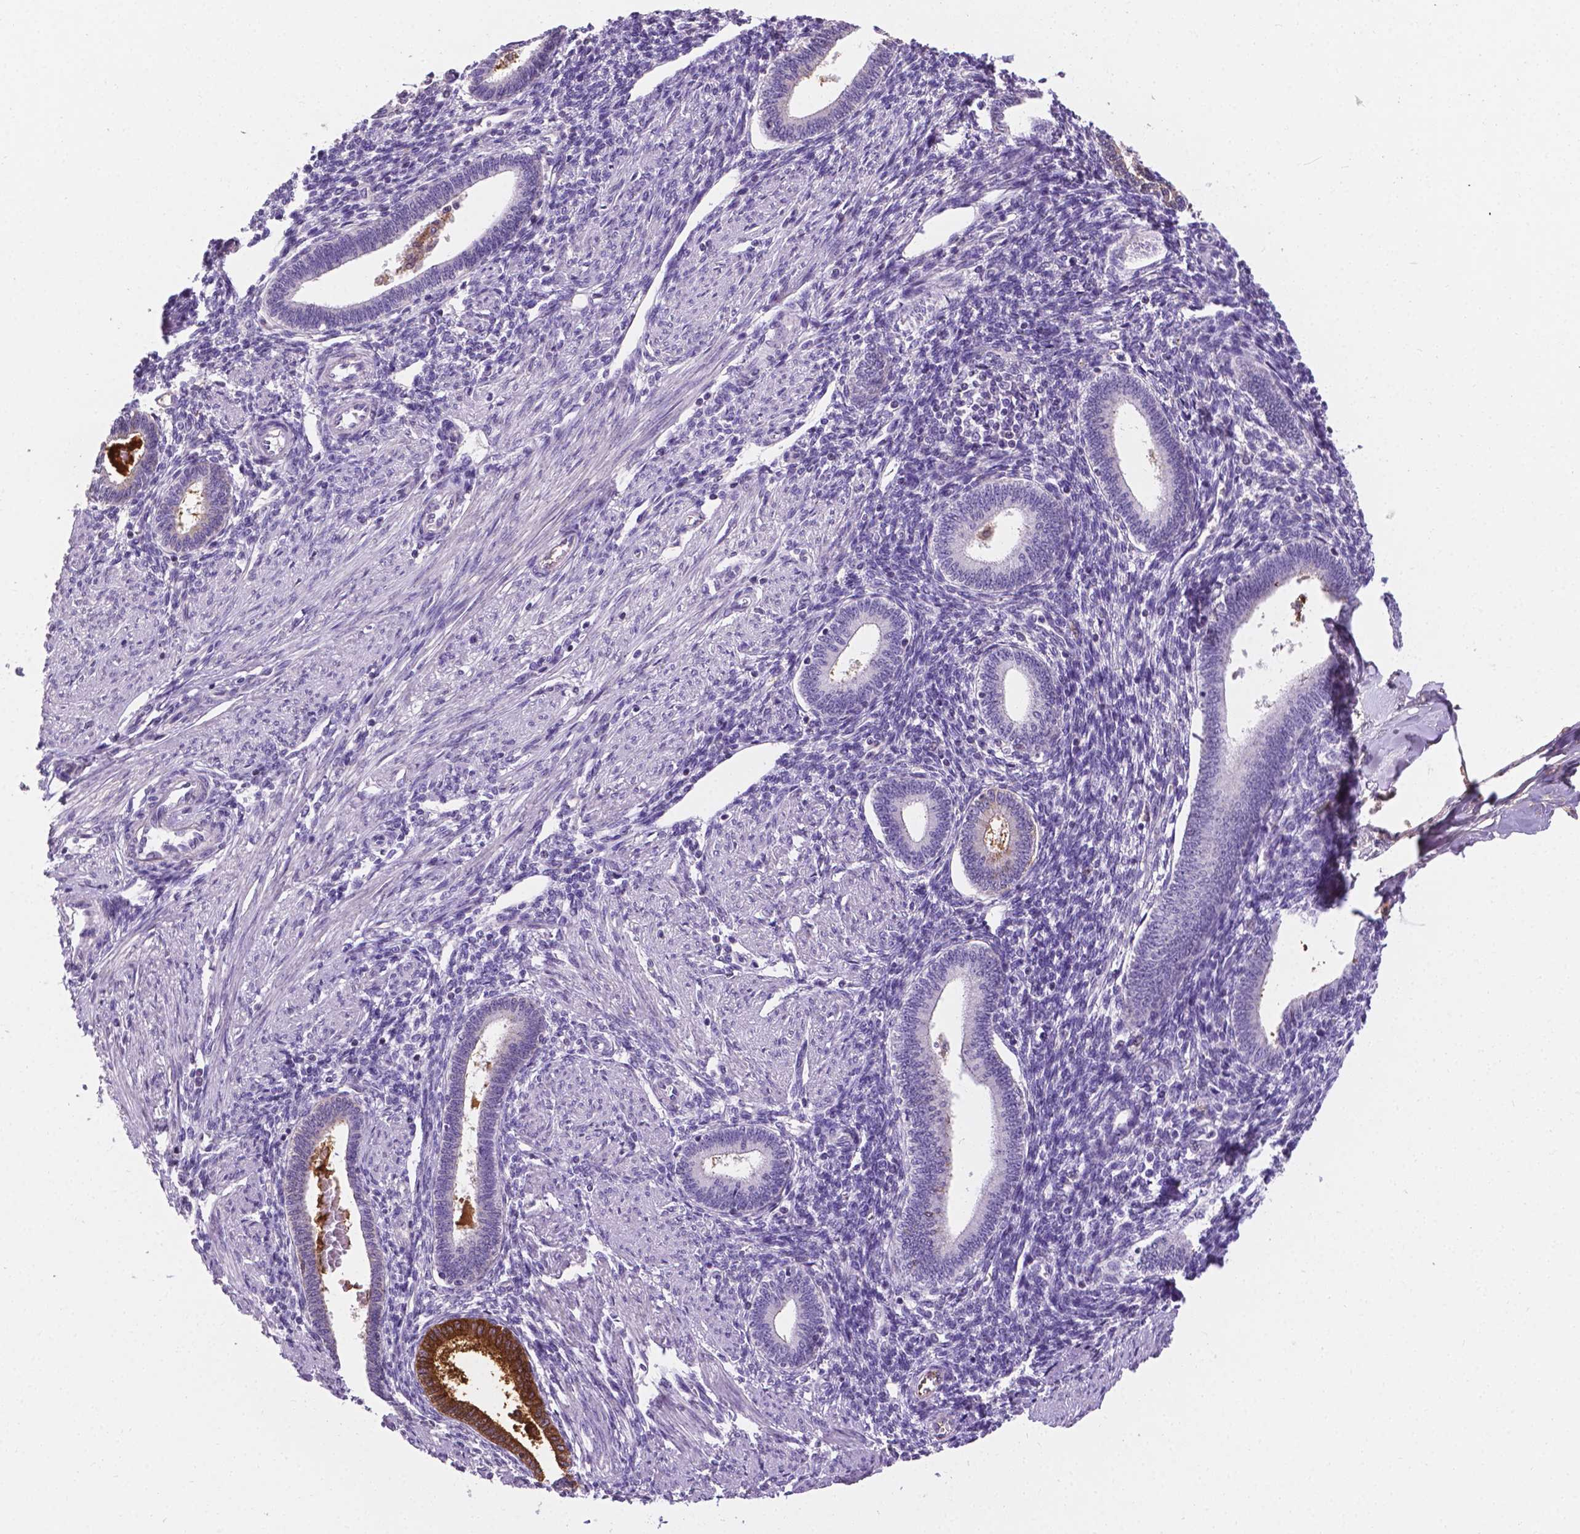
{"staining": {"intensity": "negative", "quantity": "none", "location": "none"}, "tissue": "endometrium", "cell_type": "Cells in endometrial stroma", "image_type": "normal", "snomed": [{"axis": "morphology", "description": "Normal tissue, NOS"}, {"axis": "topography", "description": "Endometrium"}], "caption": "An immunohistochemistry (IHC) photomicrograph of normal endometrium is shown. There is no staining in cells in endometrial stroma of endometrium. Brightfield microscopy of immunohistochemistry stained with DAB (brown) and hematoxylin (blue), captured at high magnification.", "gene": "APOE", "patient": {"sex": "female", "age": 42}}